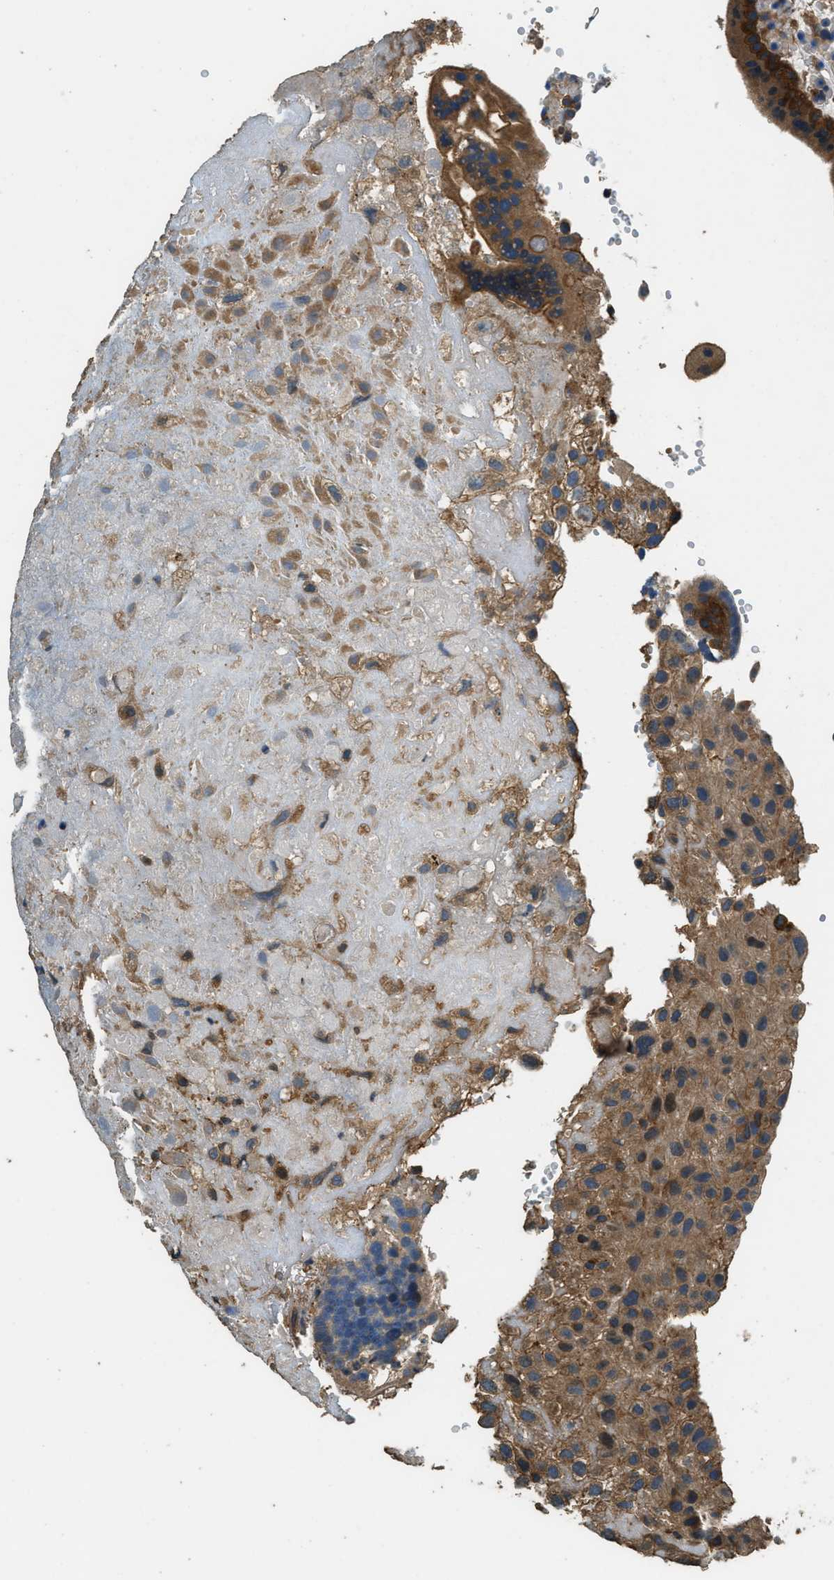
{"staining": {"intensity": "moderate", "quantity": ">75%", "location": "cytoplasmic/membranous"}, "tissue": "placenta", "cell_type": "Decidual cells", "image_type": "normal", "snomed": [{"axis": "morphology", "description": "Normal tissue, NOS"}, {"axis": "topography", "description": "Placenta"}], "caption": "Normal placenta displays moderate cytoplasmic/membranous positivity in about >75% of decidual cells.", "gene": "MARS1", "patient": {"sex": "female", "age": 18}}